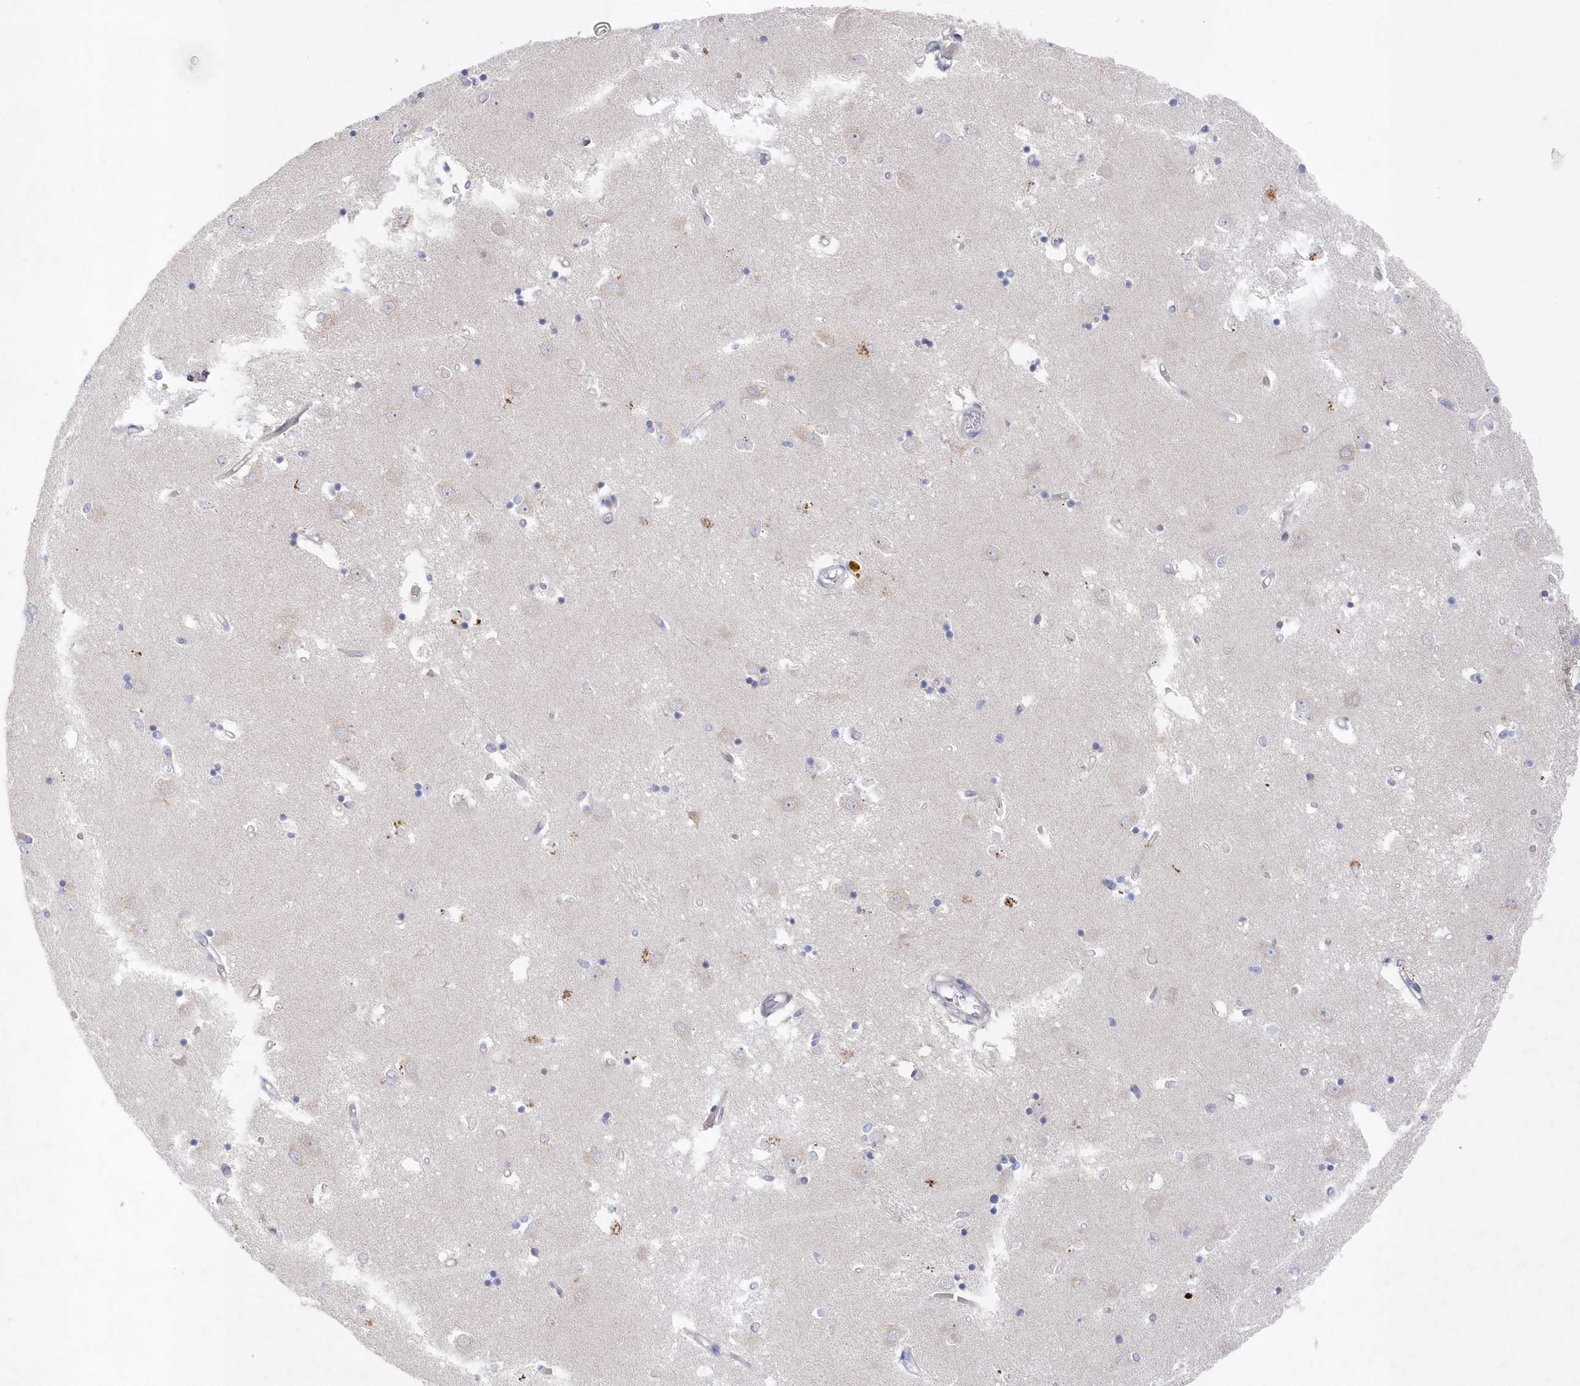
{"staining": {"intensity": "negative", "quantity": "none", "location": "none"}, "tissue": "caudate", "cell_type": "Glial cells", "image_type": "normal", "snomed": [{"axis": "morphology", "description": "Normal tissue, NOS"}, {"axis": "topography", "description": "Lateral ventricle wall"}], "caption": "DAB immunohistochemical staining of unremarkable human caudate reveals no significant staining in glial cells.", "gene": "KIAA1586", "patient": {"sex": "male", "age": 45}}